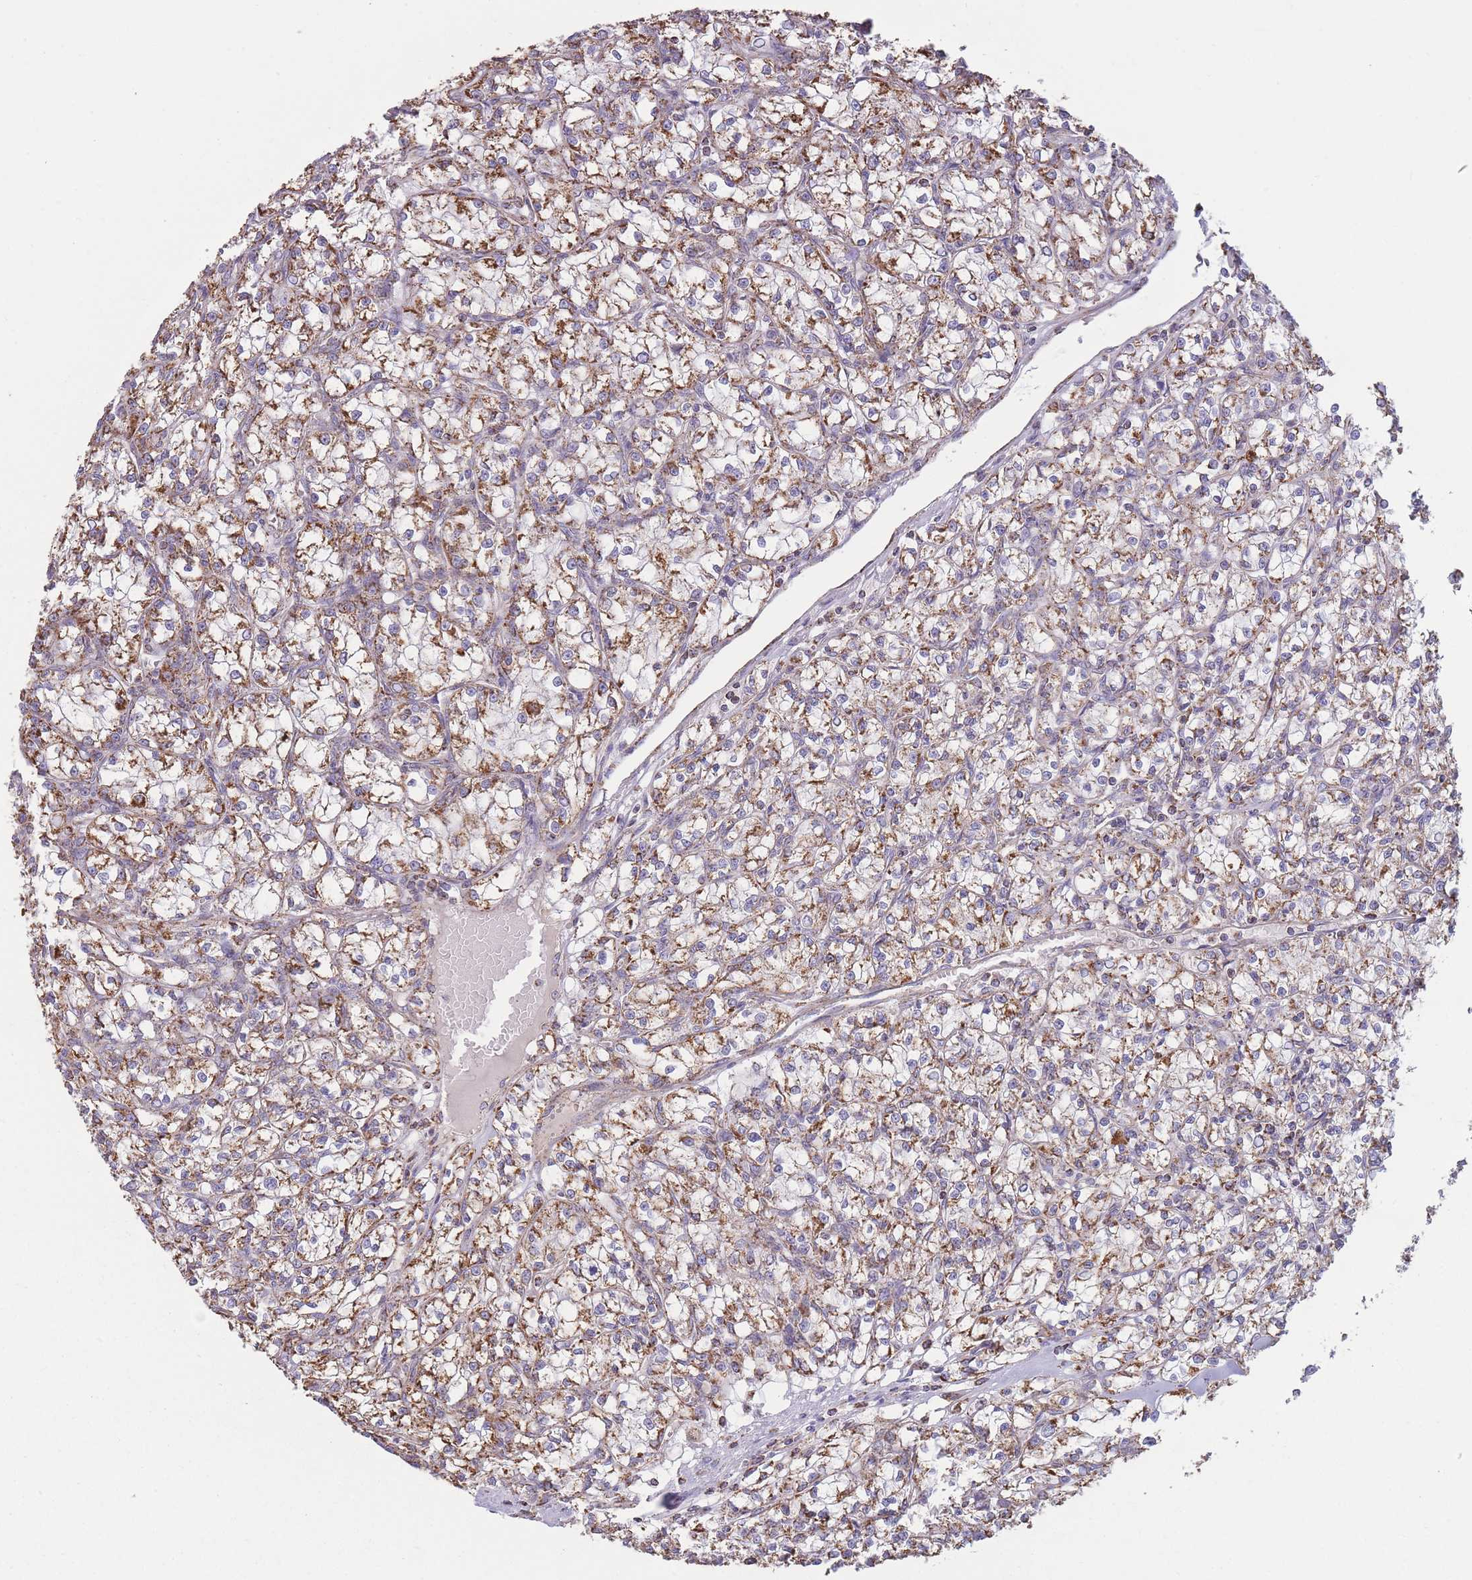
{"staining": {"intensity": "moderate", "quantity": ">75%", "location": "cytoplasmic/membranous"}, "tissue": "renal cancer", "cell_type": "Tumor cells", "image_type": "cancer", "snomed": [{"axis": "morphology", "description": "Adenocarcinoma, NOS"}, {"axis": "topography", "description": "Kidney"}], "caption": "Renal adenocarcinoma tissue exhibits moderate cytoplasmic/membranous expression in approximately >75% of tumor cells, visualized by immunohistochemistry.", "gene": "KIF16B", "patient": {"sex": "female", "age": 59}}